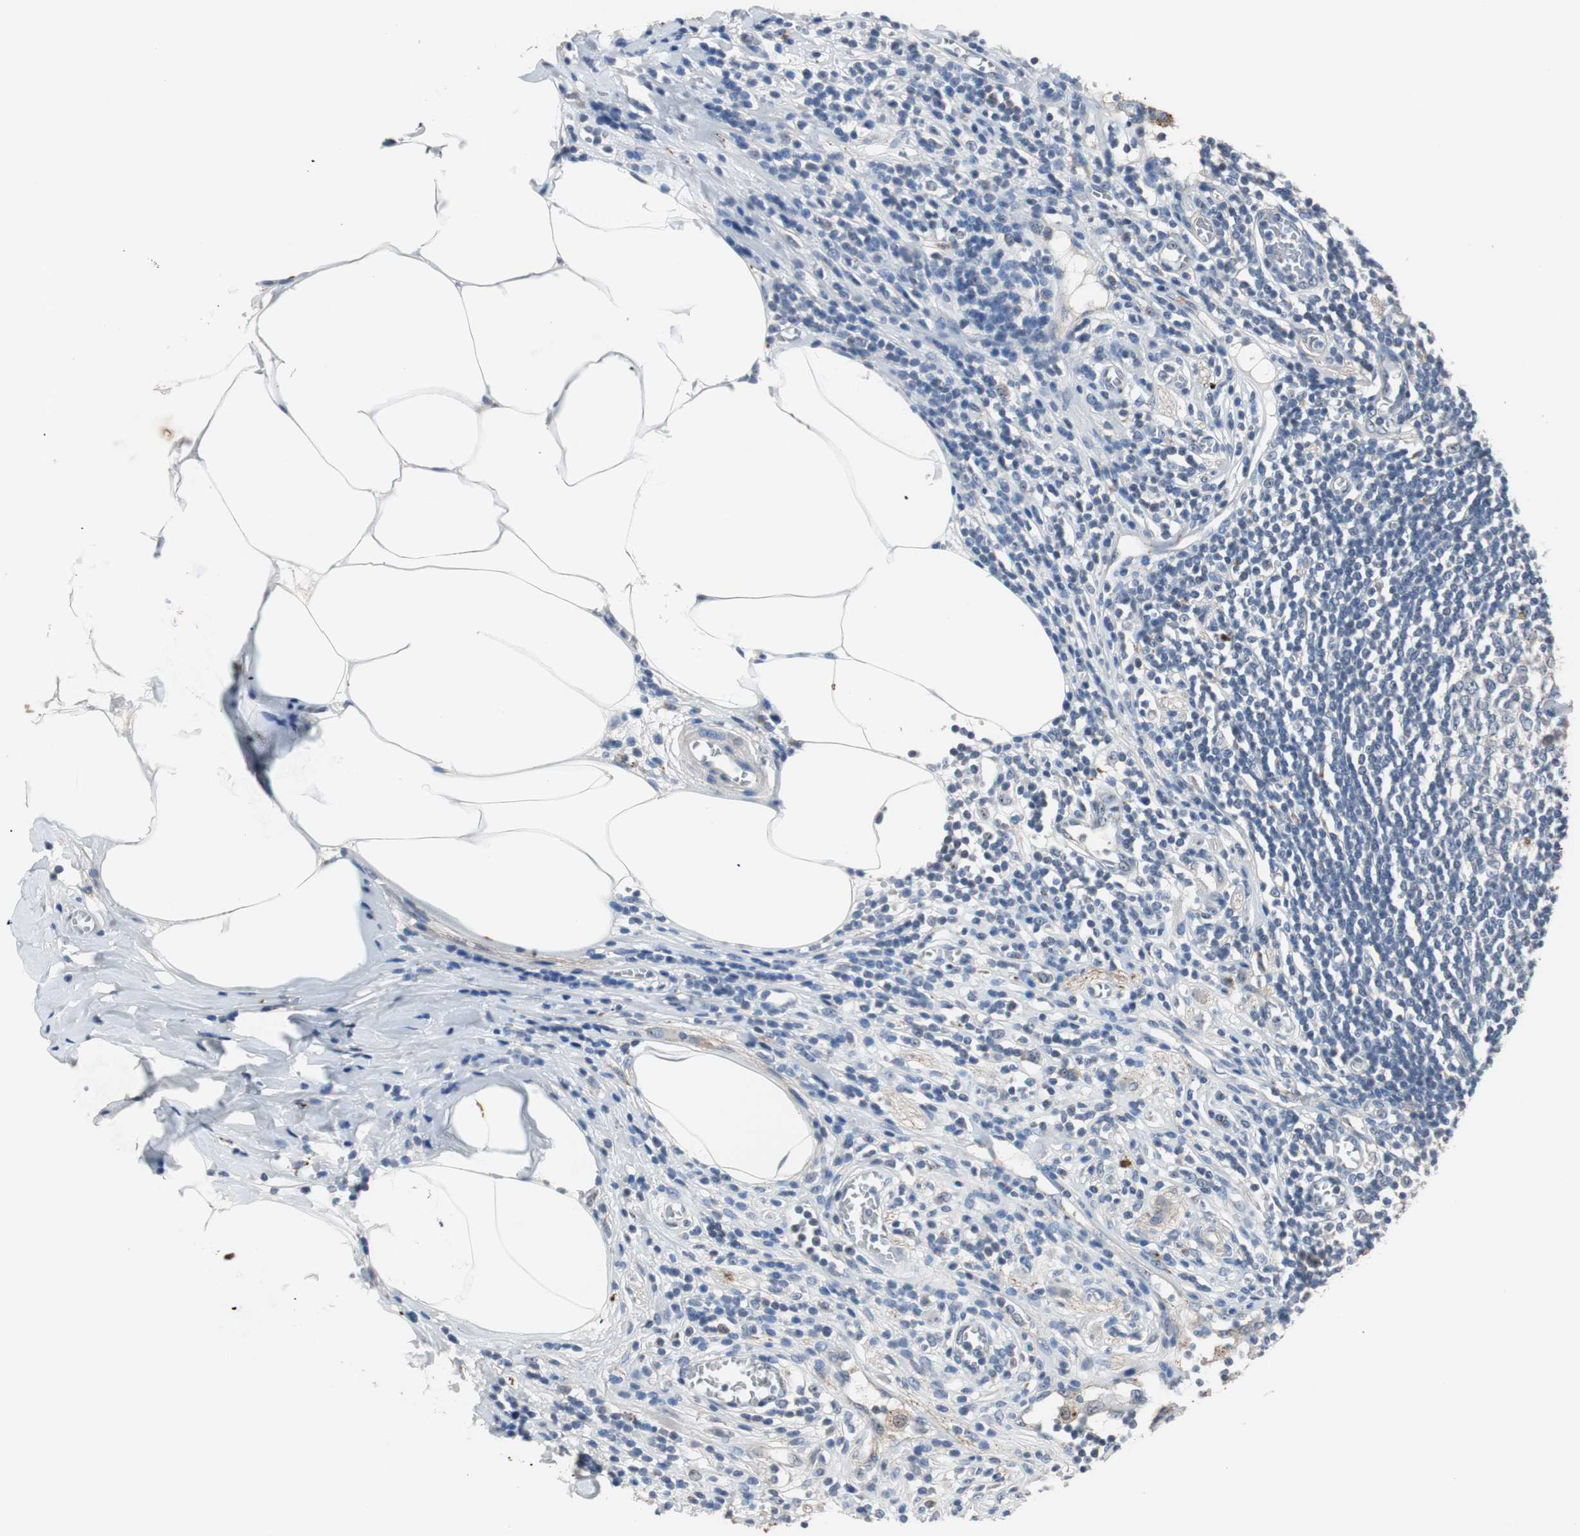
{"staining": {"intensity": "negative", "quantity": "none", "location": "none"}, "tissue": "appendix", "cell_type": "Glandular cells", "image_type": "normal", "snomed": [{"axis": "morphology", "description": "Normal tissue, NOS"}, {"axis": "morphology", "description": "Inflammation, NOS"}, {"axis": "topography", "description": "Appendix"}], "caption": "Immunohistochemical staining of unremarkable appendix exhibits no significant positivity in glandular cells.", "gene": "PCYT1B", "patient": {"sex": "male", "age": 46}}